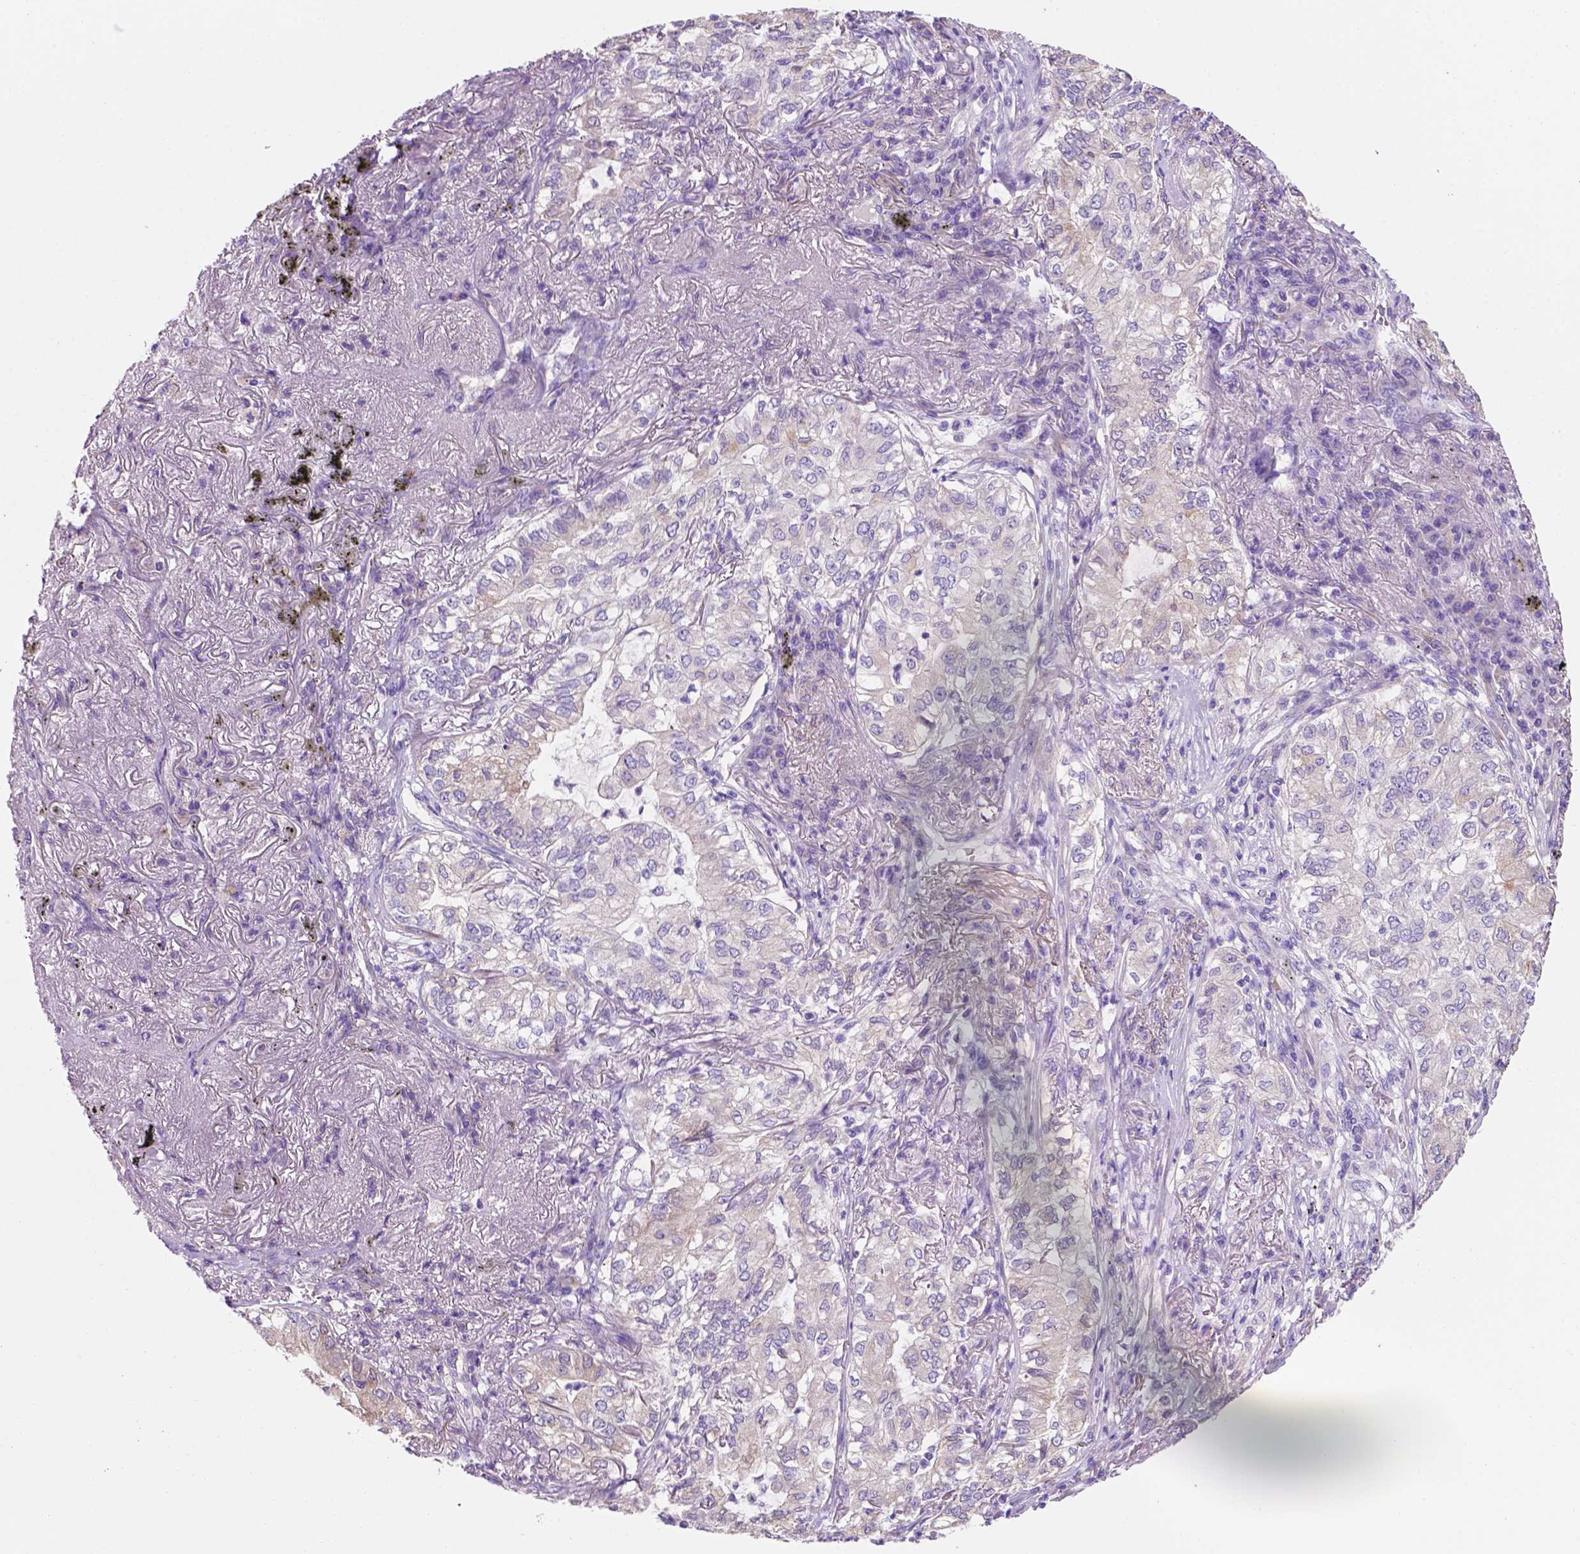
{"staining": {"intensity": "negative", "quantity": "none", "location": "none"}, "tissue": "lung cancer", "cell_type": "Tumor cells", "image_type": "cancer", "snomed": [{"axis": "morphology", "description": "Adenocarcinoma, NOS"}, {"axis": "topography", "description": "Lung"}], "caption": "Image shows no significant protein staining in tumor cells of adenocarcinoma (lung).", "gene": "CEACAM7", "patient": {"sex": "female", "age": 73}}